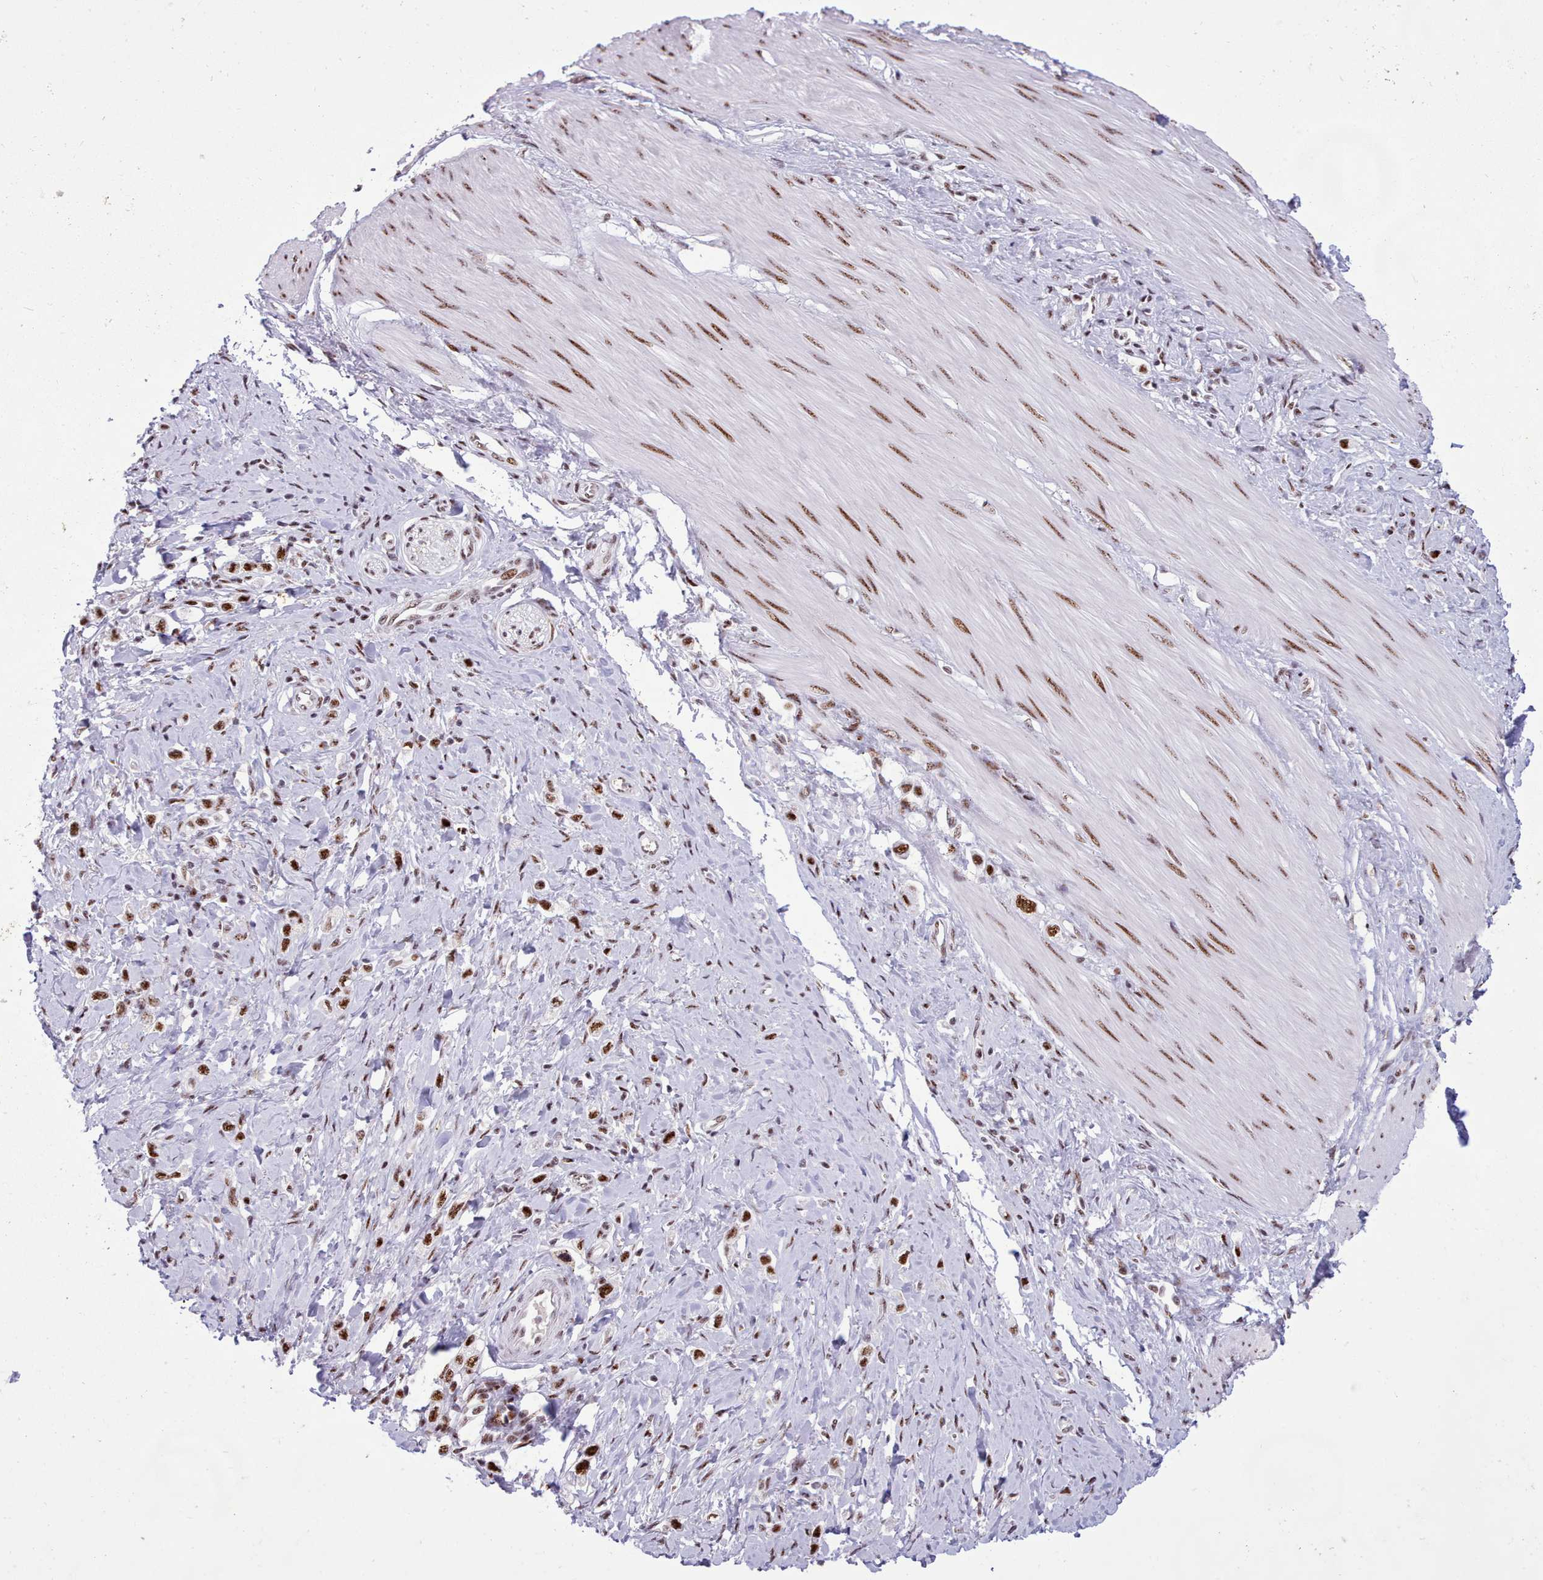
{"staining": {"intensity": "strong", "quantity": ">75%", "location": "nuclear"}, "tissue": "stomach cancer", "cell_type": "Tumor cells", "image_type": "cancer", "snomed": [{"axis": "morphology", "description": "Adenocarcinoma, NOS"}, {"axis": "topography", "description": "Stomach"}], "caption": "Immunohistochemistry (IHC) histopathology image of human stomach cancer (adenocarcinoma) stained for a protein (brown), which demonstrates high levels of strong nuclear positivity in about >75% of tumor cells.", "gene": "TMEM35B", "patient": {"sex": "female", "age": 65}}